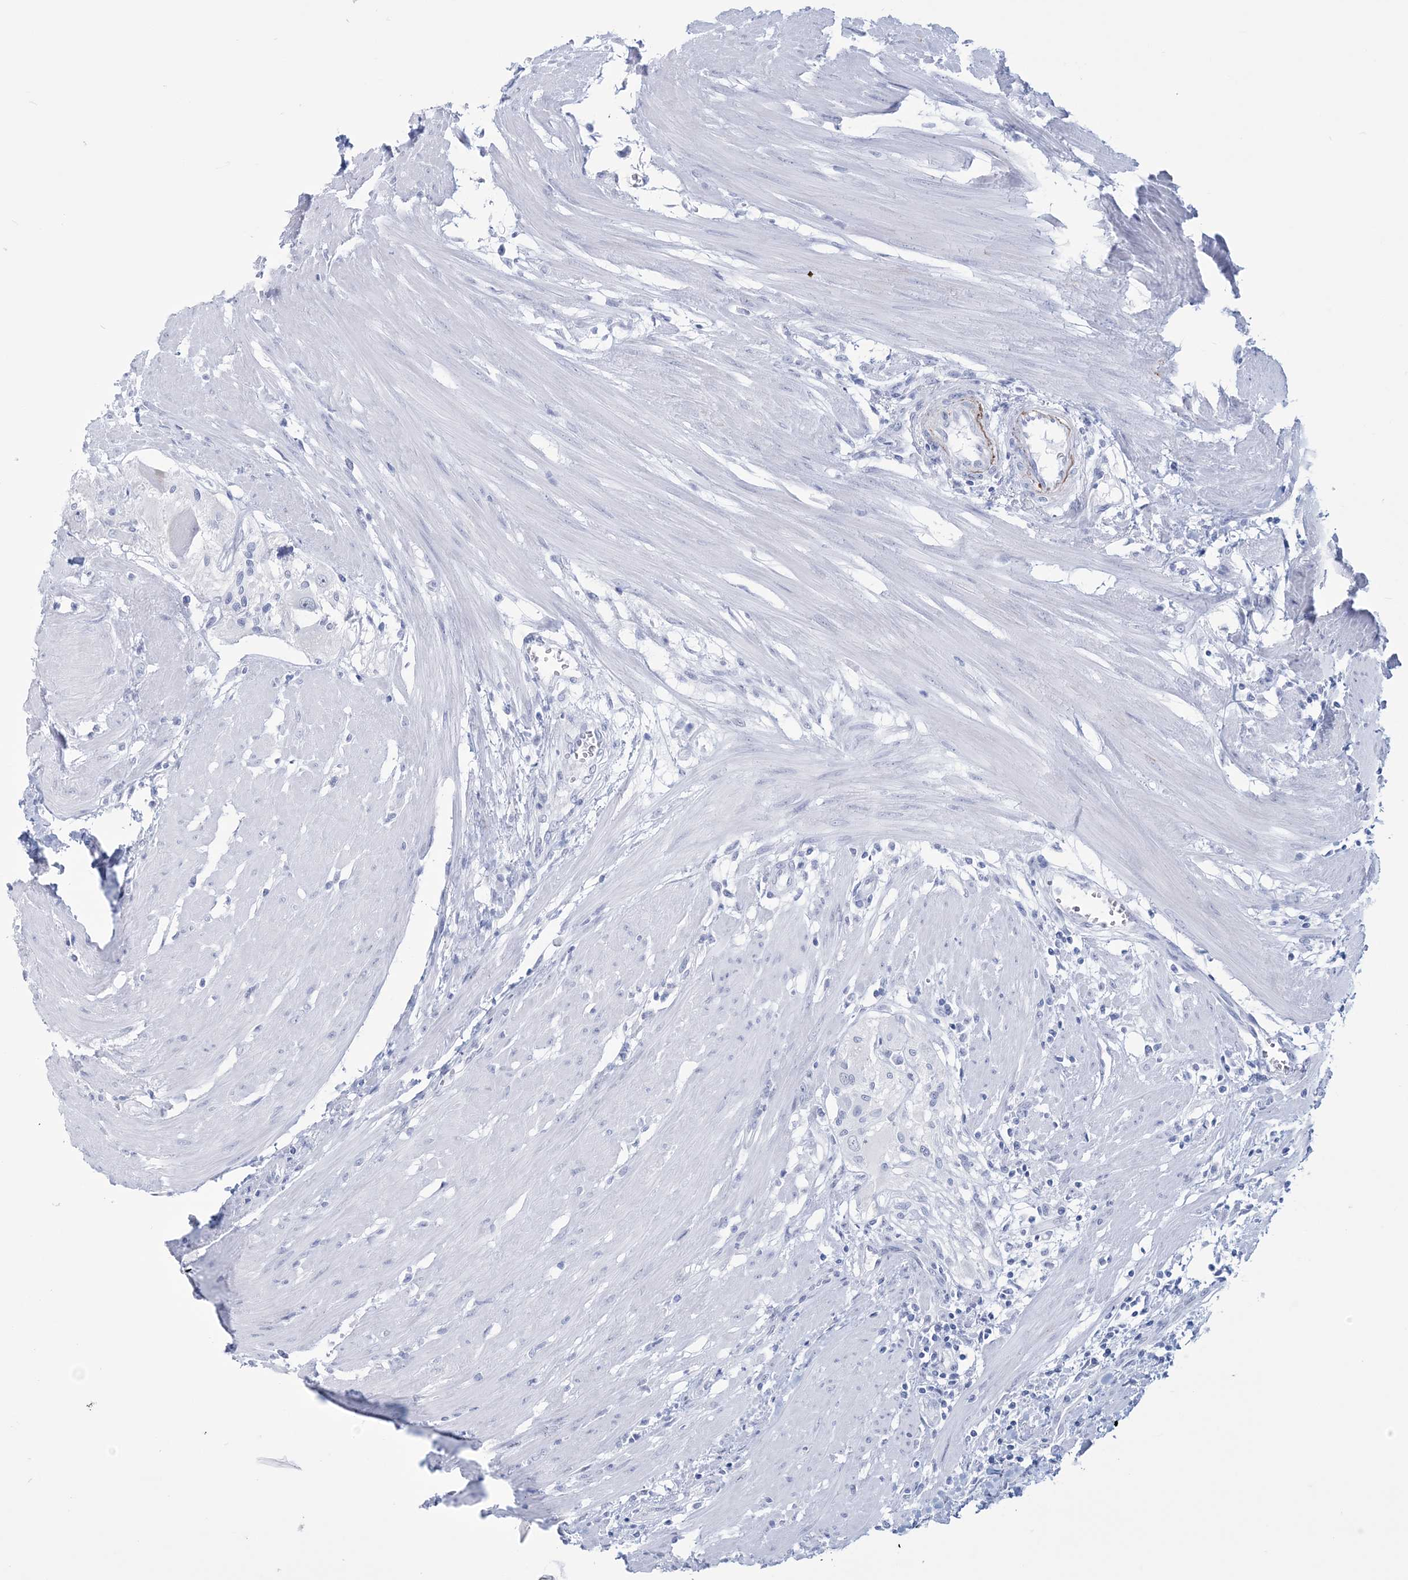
{"staining": {"intensity": "negative", "quantity": "none", "location": "none"}, "tissue": "colorectal cancer", "cell_type": "Tumor cells", "image_type": "cancer", "snomed": [{"axis": "morphology", "description": "Adenocarcinoma, NOS"}, {"axis": "topography", "description": "Colon"}], "caption": "IHC of human adenocarcinoma (colorectal) shows no positivity in tumor cells.", "gene": "DPCD", "patient": {"sex": "female", "age": 67}}